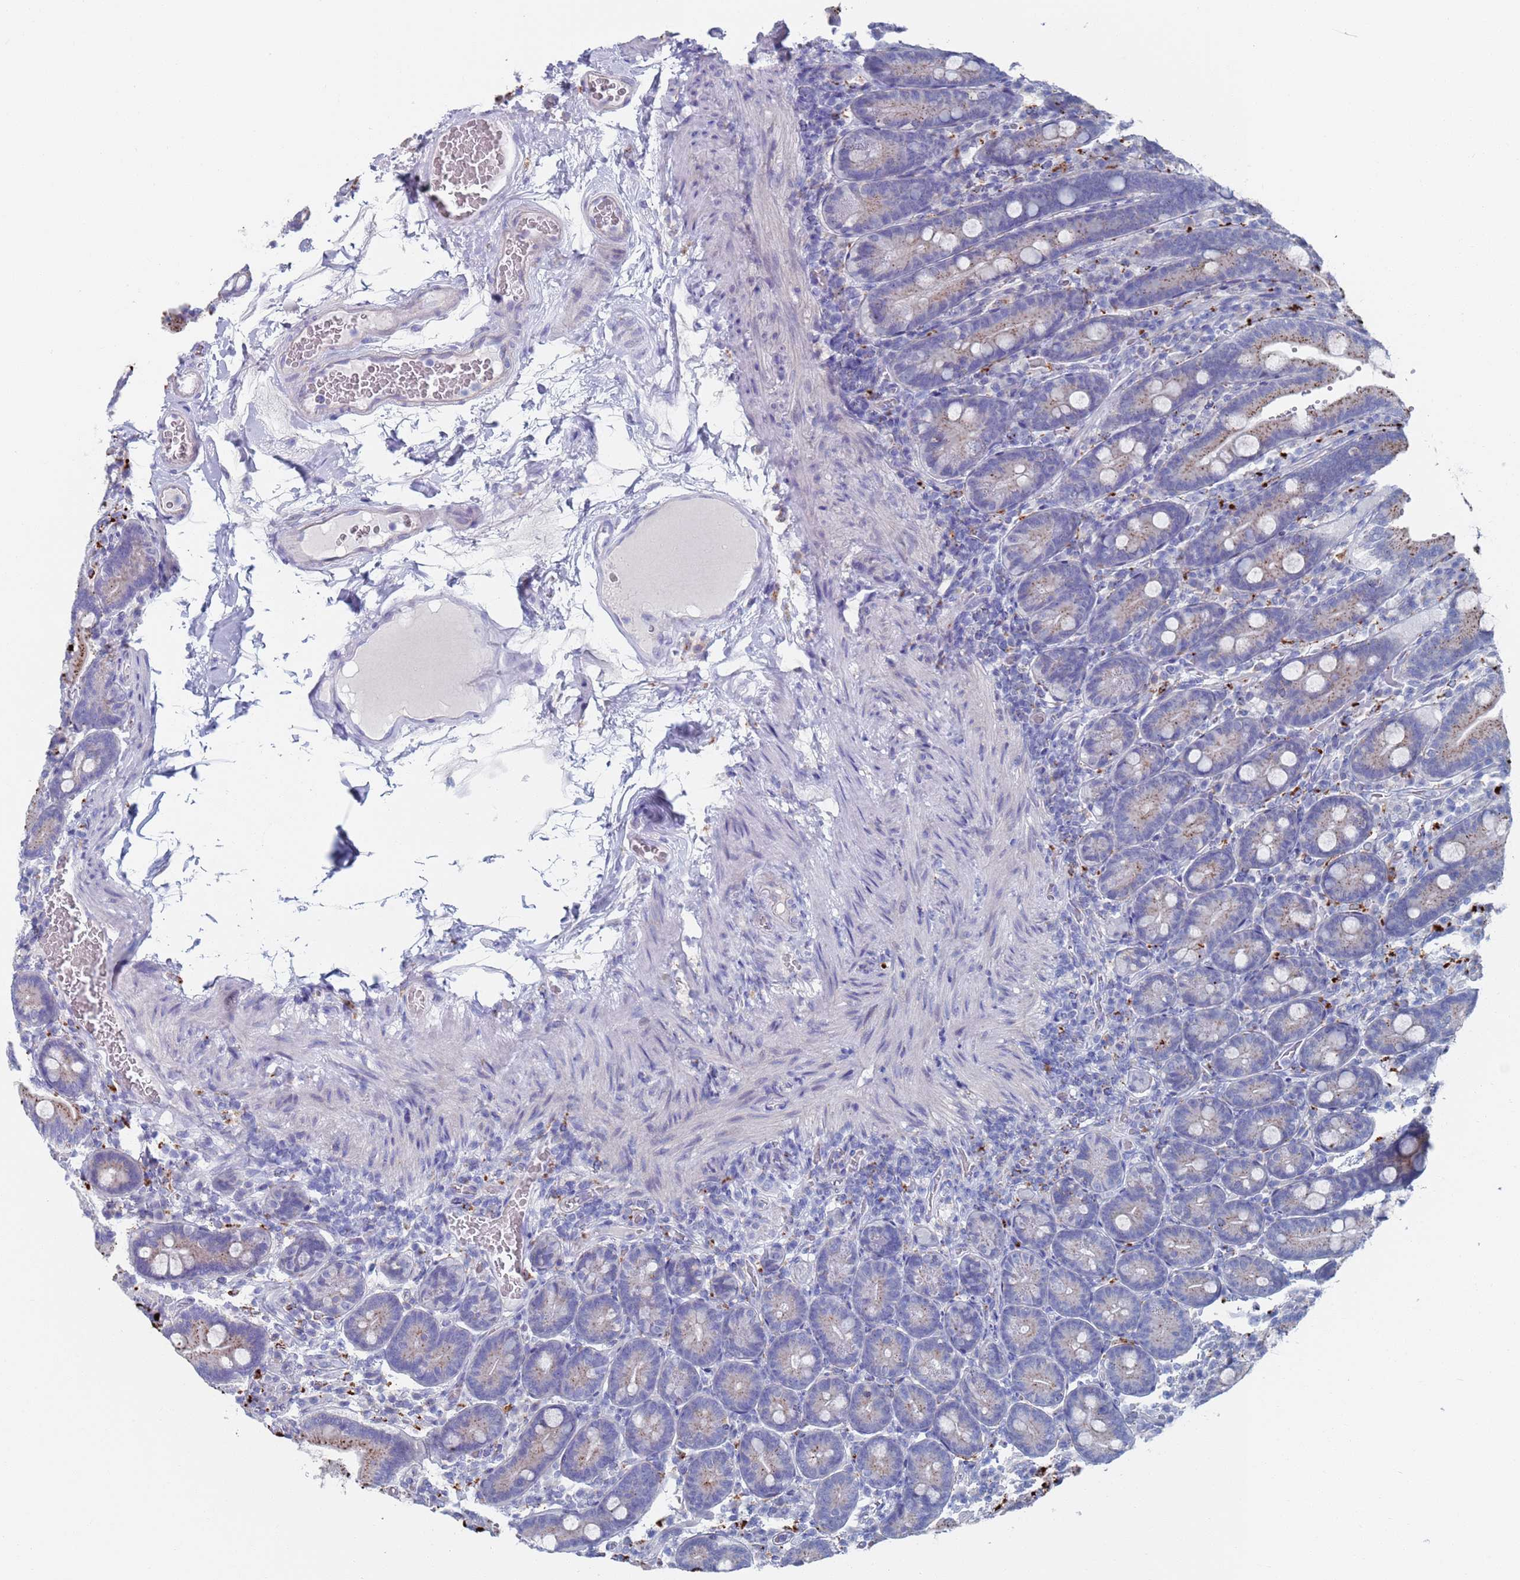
{"staining": {"intensity": "strong", "quantity": "25%-75%", "location": "cytoplasmic/membranous"}, "tissue": "duodenum", "cell_type": "Glandular cells", "image_type": "normal", "snomed": [{"axis": "morphology", "description": "Normal tissue, NOS"}, {"axis": "topography", "description": "Duodenum"}], "caption": "Protein staining by IHC demonstrates strong cytoplasmic/membranous expression in approximately 25%-75% of glandular cells in benign duodenum.", "gene": "FUCA1", "patient": {"sex": "female", "age": 62}}